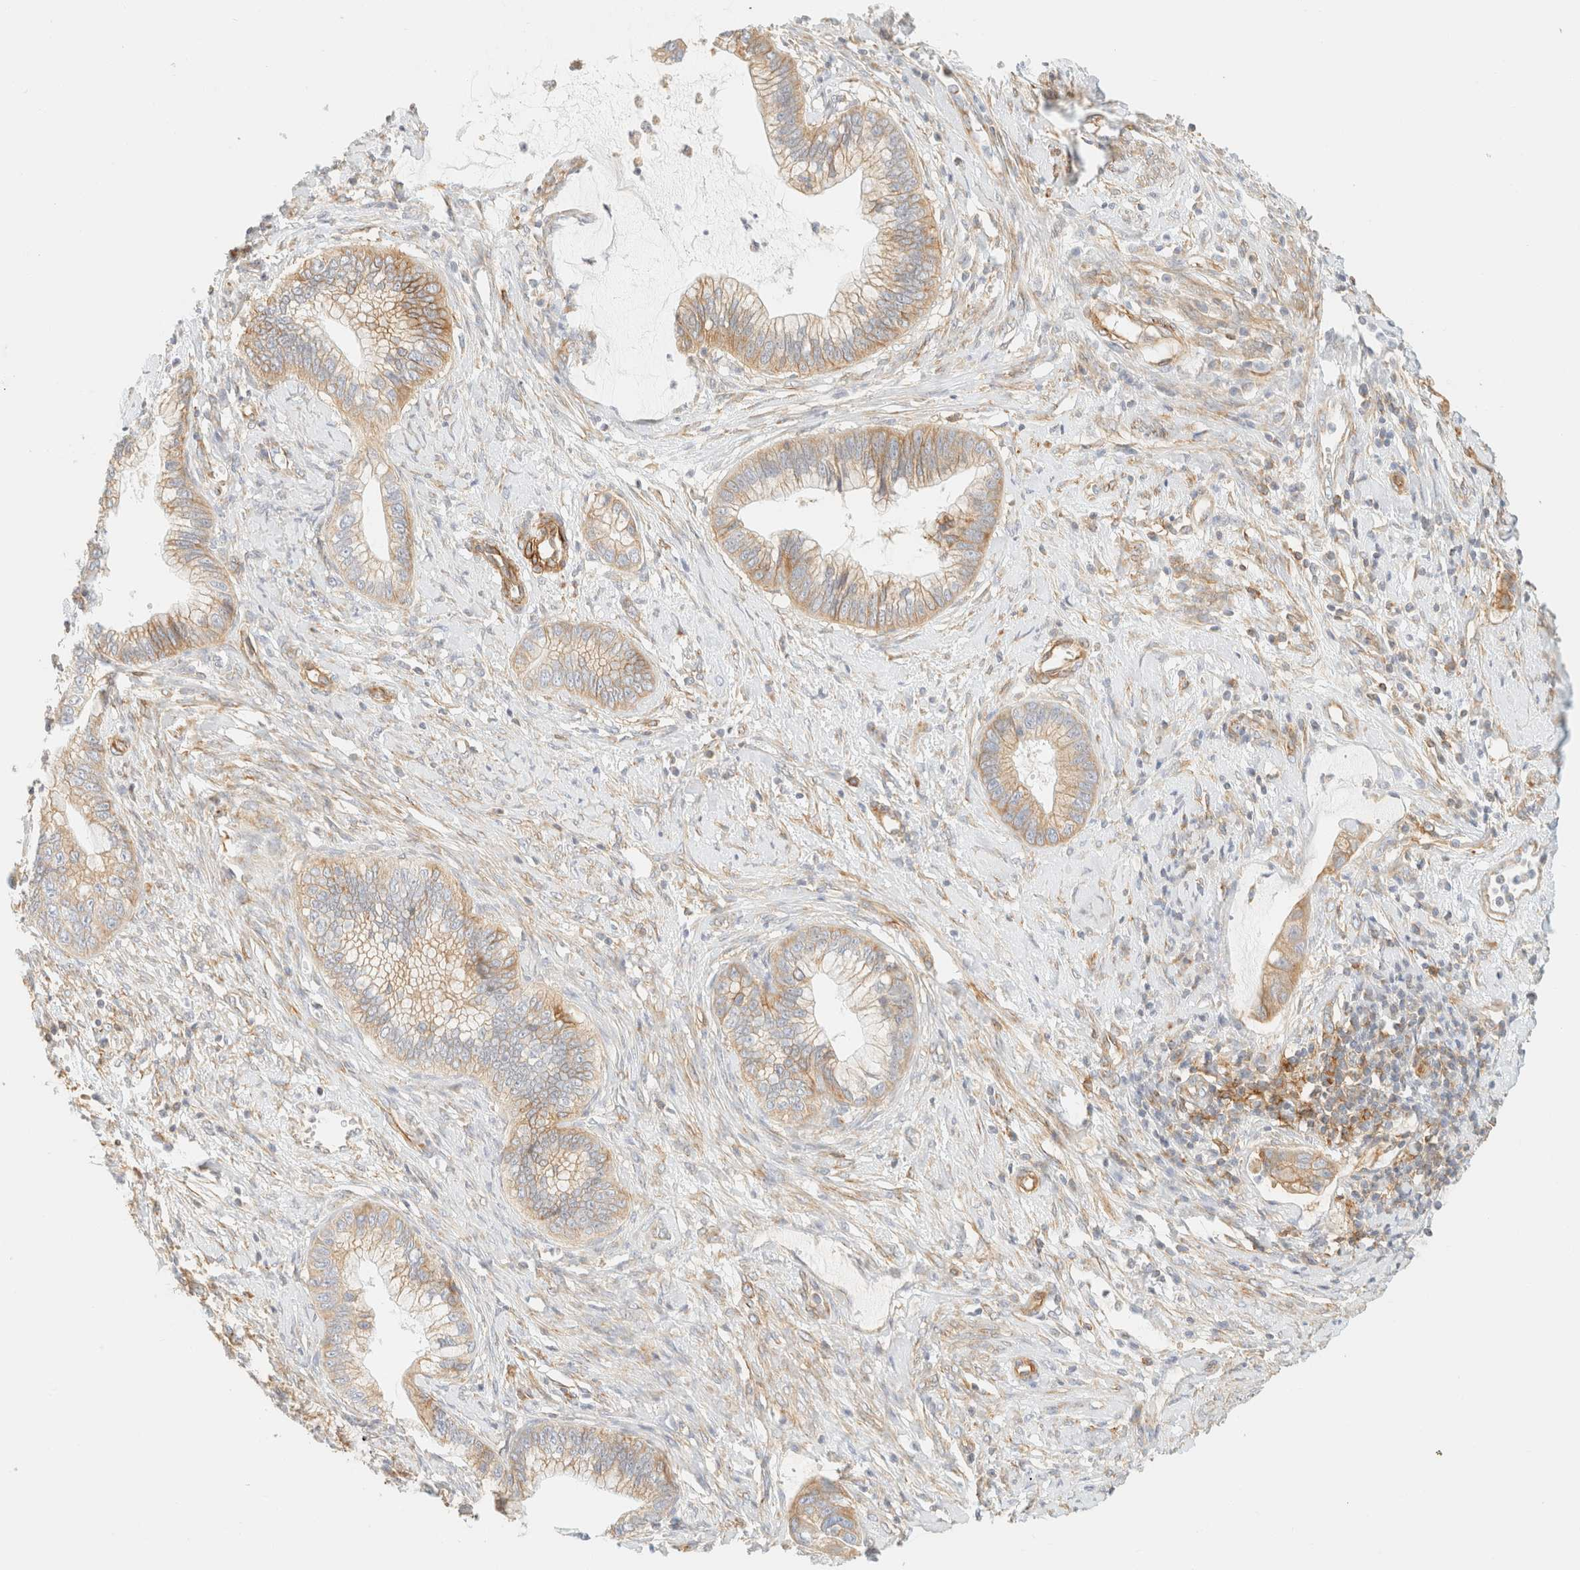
{"staining": {"intensity": "moderate", "quantity": ">75%", "location": "cytoplasmic/membranous"}, "tissue": "cervical cancer", "cell_type": "Tumor cells", "image_type": "cancer", "snomed": [{"axis": "morphology", "description": "Adenocarcinoma, NOS"}, {"axis": "topography", "description": "Cervix"}], "caption": "A photomicrograph of human cervical adenocarcinoma stained for a protein exhibits moderate cytoplasmic/membranous brown staining in tumor cells.", "gene": "MRM3", "patient": {"sex": "female", "age": 44}}